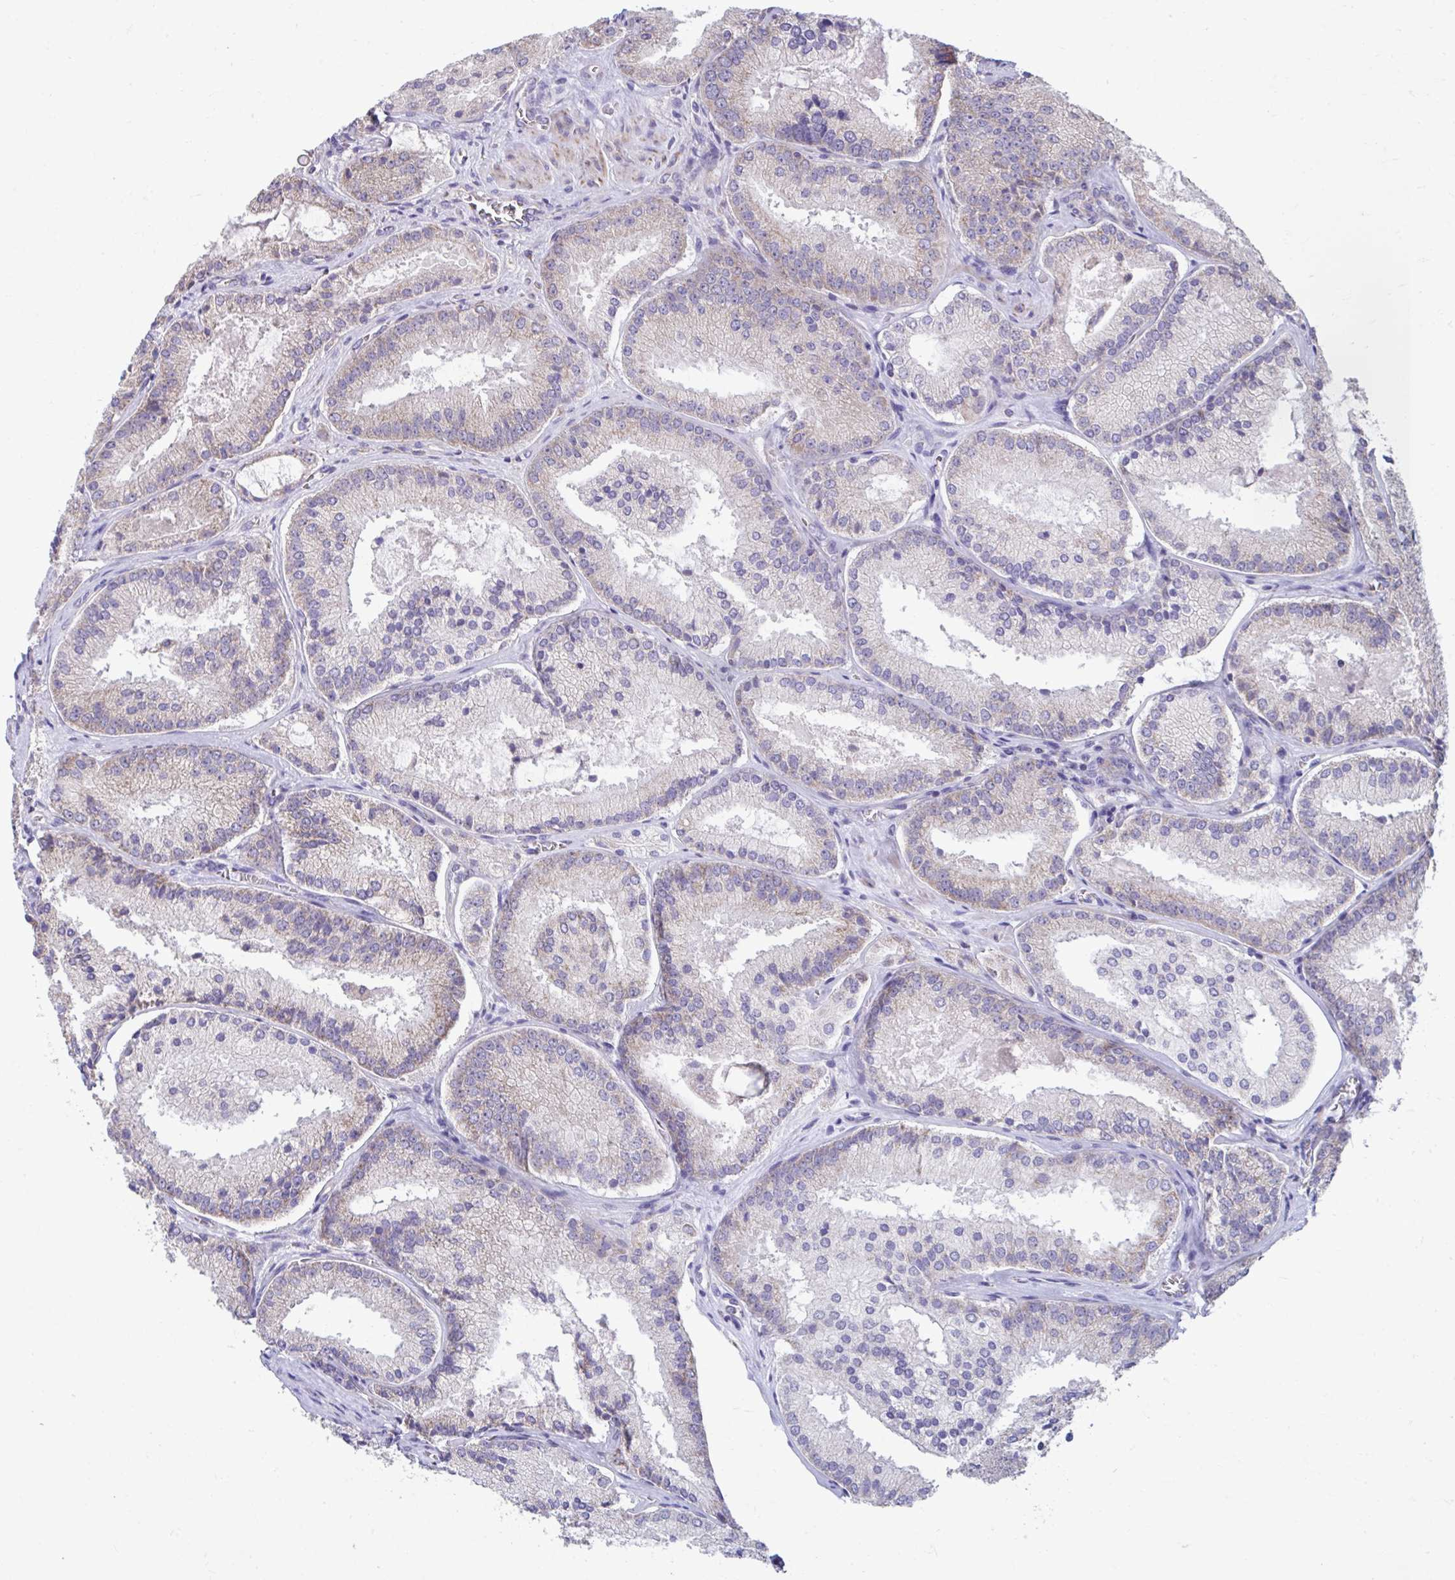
{"staining": {"intensity": "negative", "quantity": "none", "location": "none"}, "tissue": "prostate cancer", "cell_type": "Tumor cells", "image_type": "cancer", "snomed": [{"axis": "morphology", "description": "Adenocarcinoma, High grade"}, {"axis": "topography", "description": "Prostate"}], "caption": "Adenocarcinoma (high-grade) (prostate) was stained to show a protein in brown. There is no significant positivity in tumor cells.", "gene": "LINGO4", "patient": {"sex": "male", "age": 73}}